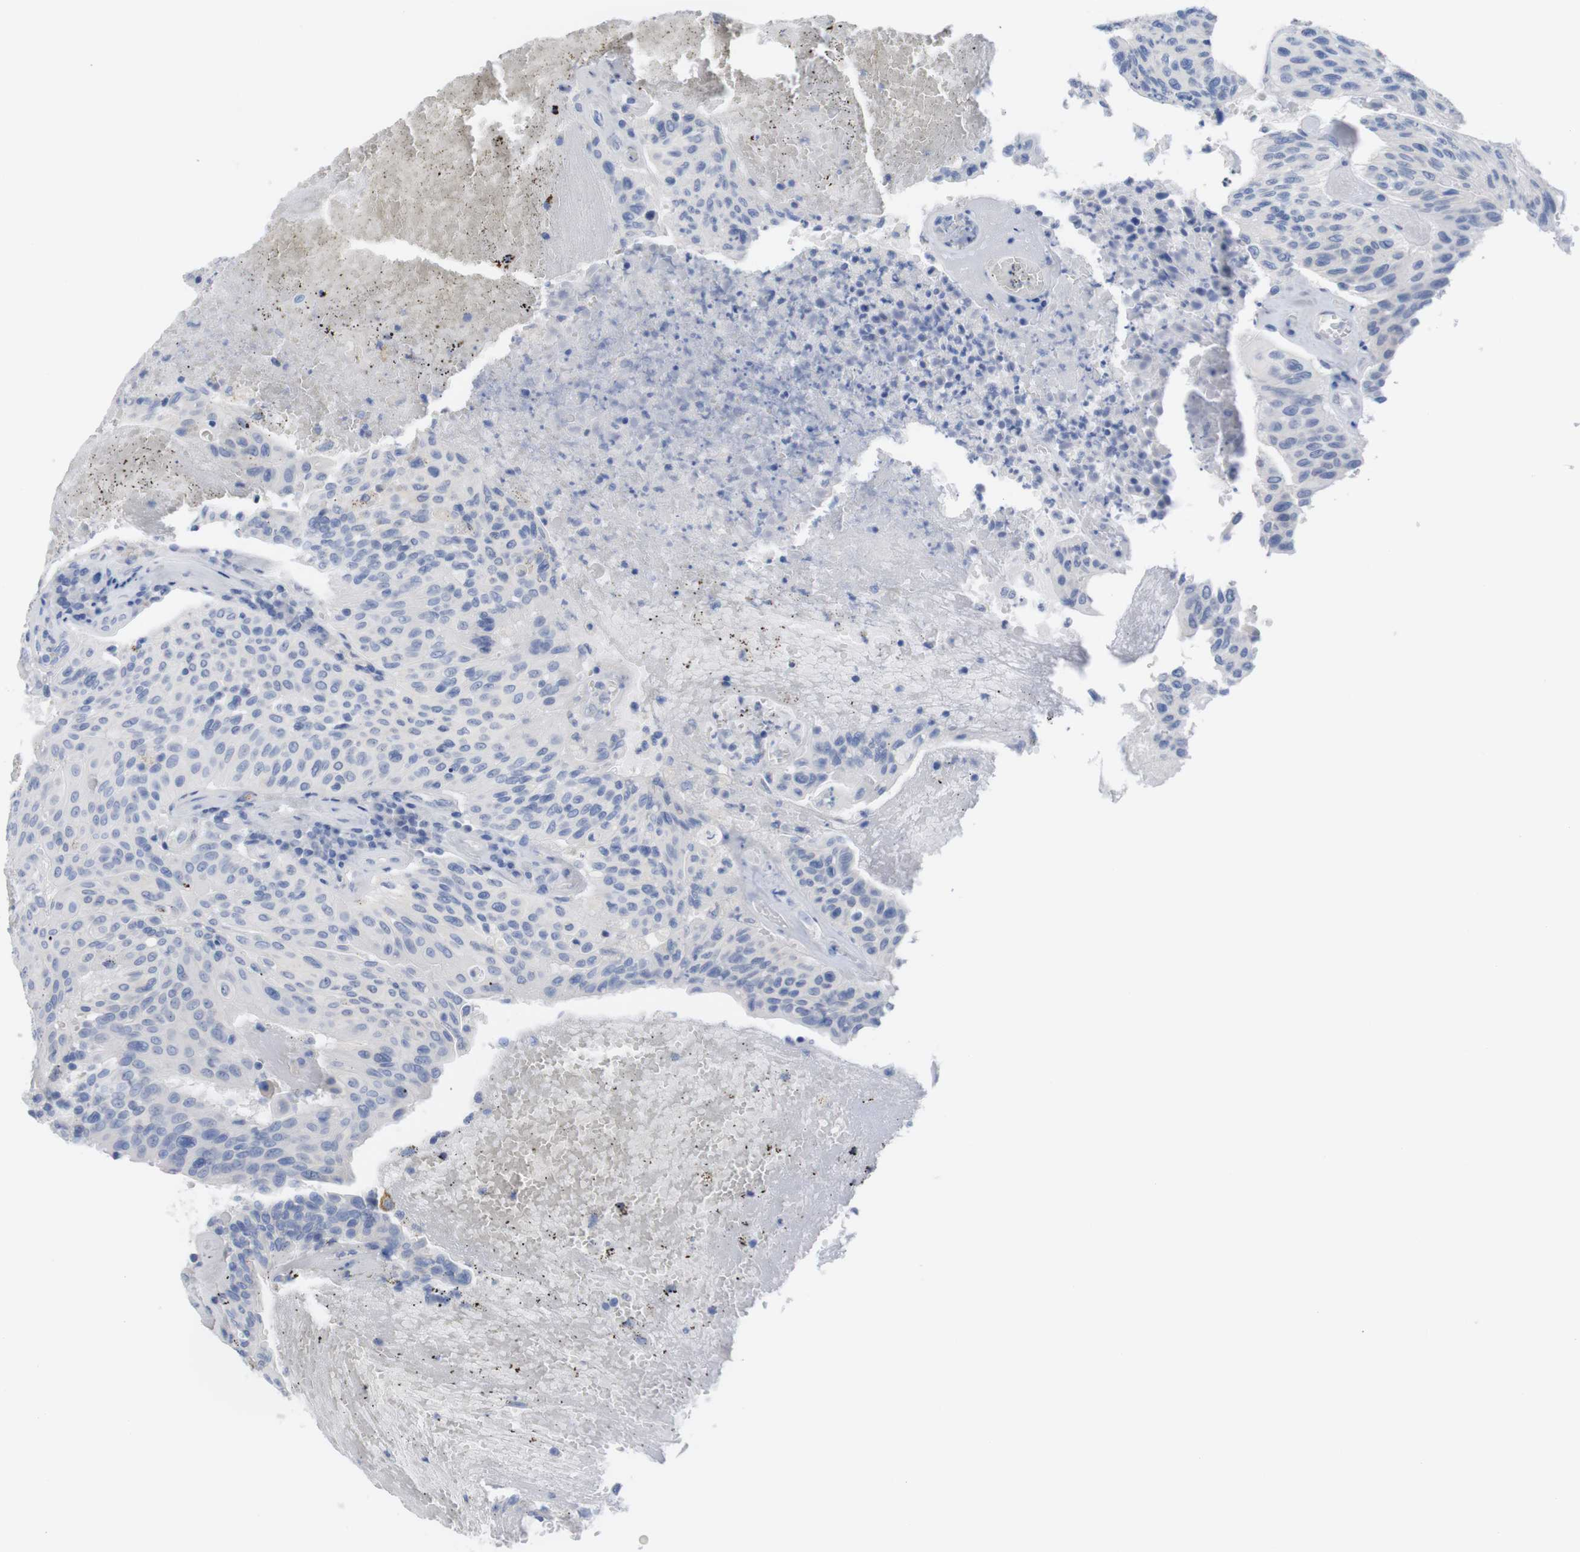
{"staining": {"intensity": "negative", "quantity": "none", "location": "none"}, "tissue": "urothelial cancer", "cell_type": "Tumor cells", "image_type": "cancer", "snomed": [{"axis": "morphology", "description": "Urothelial carcinoma, High grade"}, {"axis": "topography", "description": "Urinary bladder"}], "caption": "Tumor cells show no significant staining in urothelial cancer.", "gene": "PNMA1", "patient": {"sex": "male", "age": 66}}